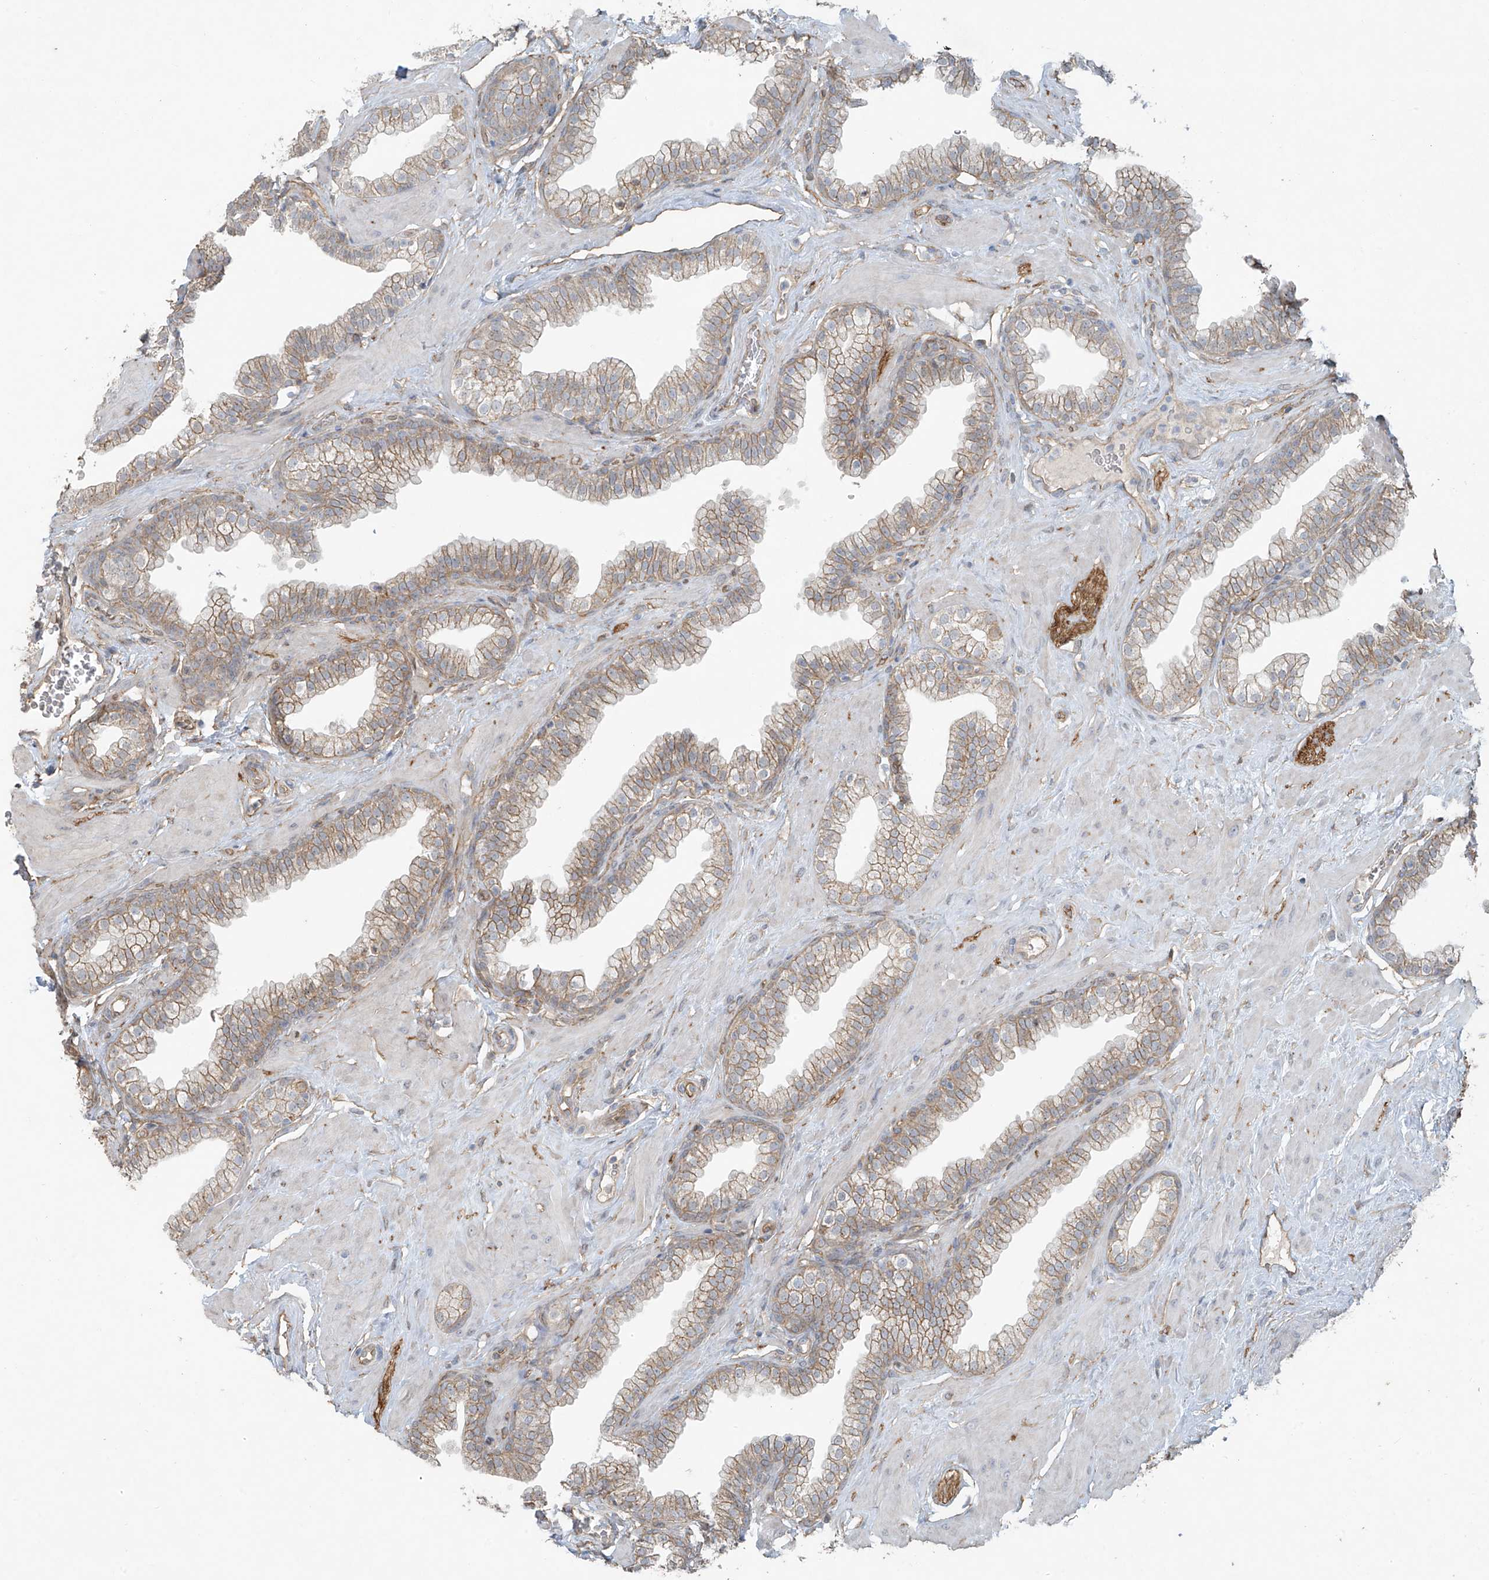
{"staining": {"intensity": "moderate", "quantity": "25%-75%", "location": "cytoplasmic/membranous"}, "tissue": "prostate", "cell_type": "Glandular cells", "image_type": "normal", "snomed": [{"axis": "morphology", "description": "Normal tissue, NOS"}, {"axis": "morphology", "description": "Urothelial carcinoma, Low grade"}, {"axis": "topography", "description": "Urinary bladder"}, {"axis": "topography", "description": "Prostate"}], "caption": "An IHC histopathology image of normal tissue is shown. Protein staining in brown highlights moderate cytoplasmic/membranous positivity in prostate within glandular cells. The staining was performed using DAB to visualize the protein expression in brown, while the nuclei were stained in blue with hematoxylin (Magnification: 20x).", "gene": "TUBE1", "patient": {"sex": "male", "age": 60}}